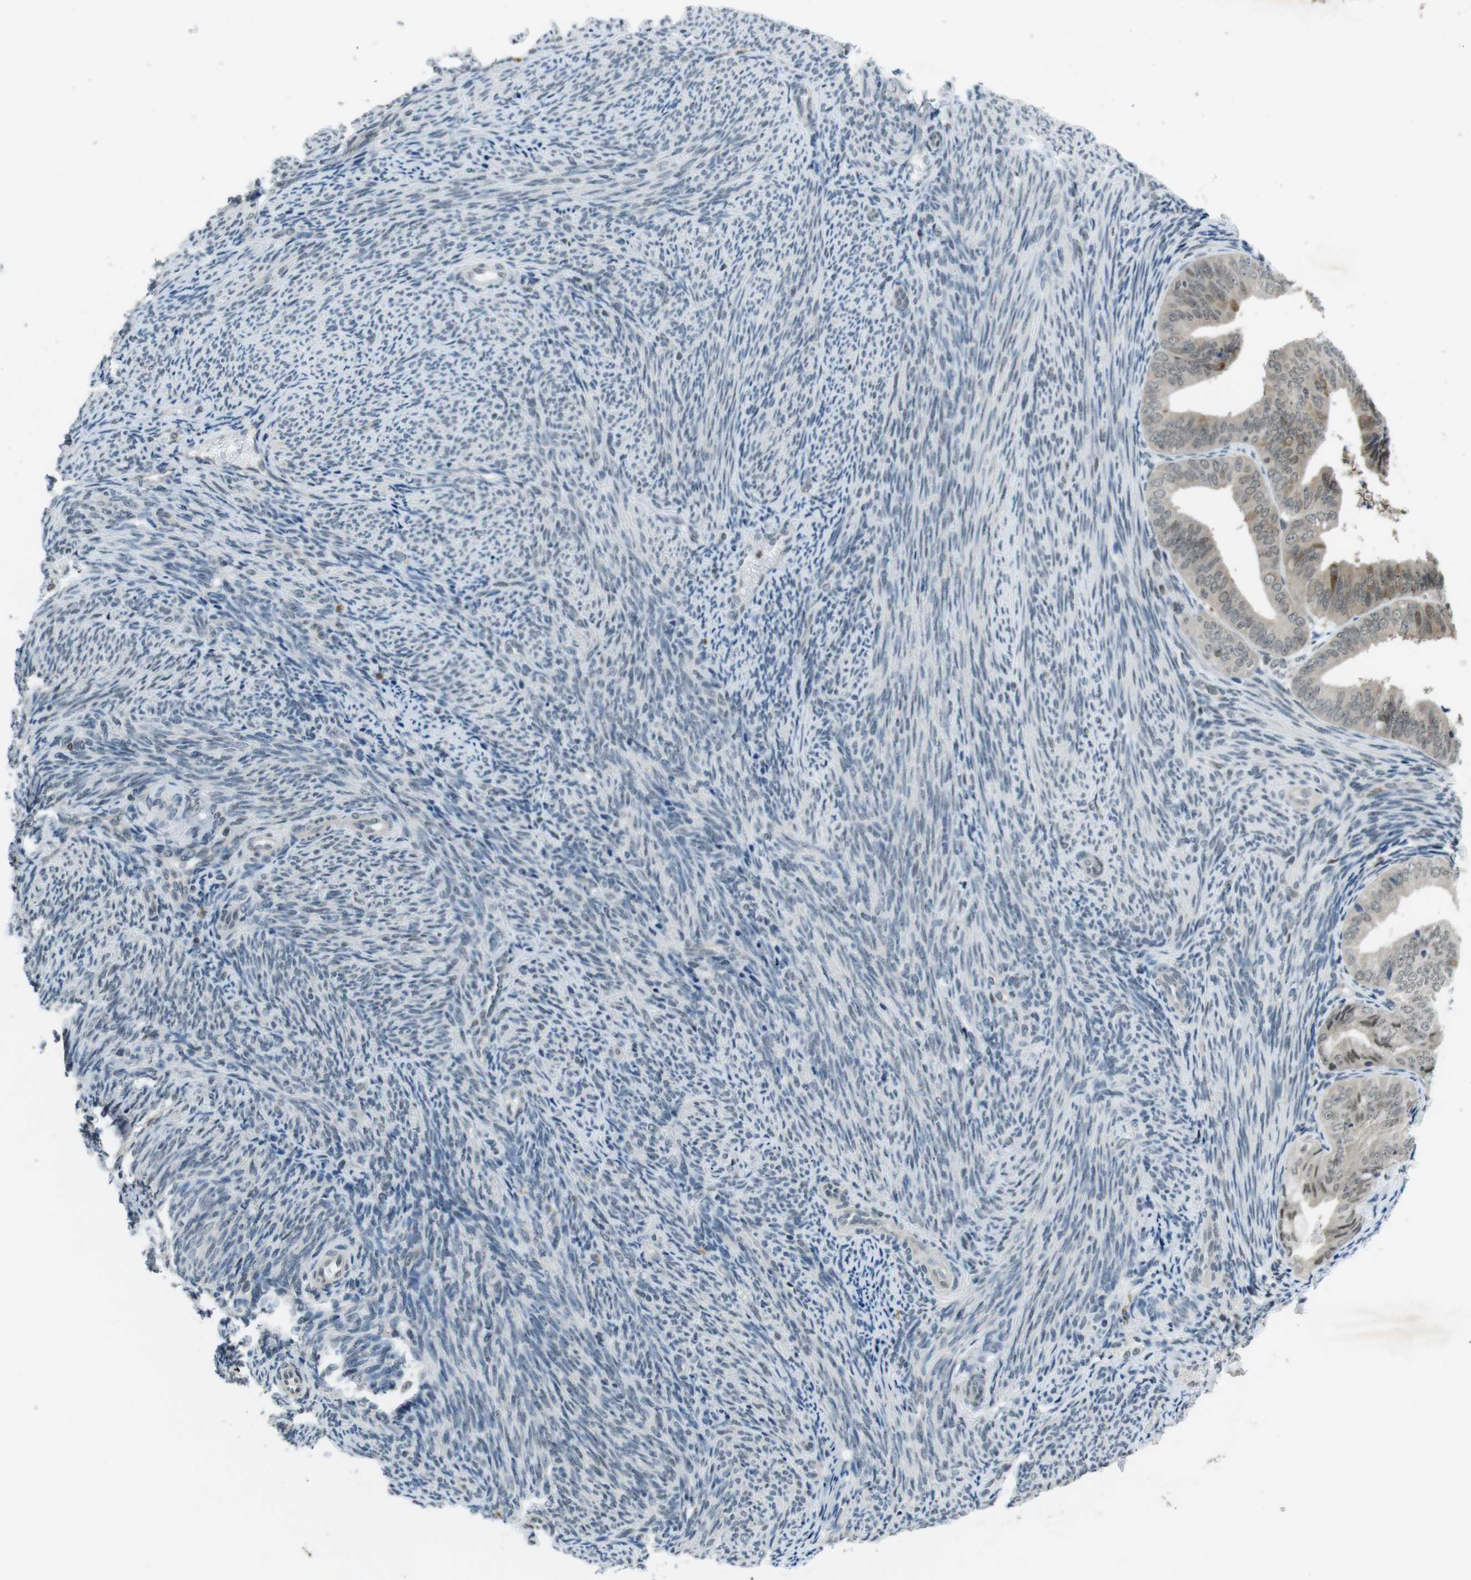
{"staining": {"intensity": "weak", "quantity": ">75%", "location": "cytoplasmic/membranous,nuclear"}, "tissue": "endometrial cancer", "cell_type": "Tumor cells", "image_type": "cancer", "snomed": [{"axis": "morphology", "description": "Adenocarcinoma, NOS"}, {"axis": "topography", "description": "Endometrium"}], "caption": "Immunohistochemical staining of human endometrial cancer shows weak cytoplasmic/membranous and nuclear protein positivity in about >75% of tumor cells.", "gene": "NEK4", "patient": {"sex": "female", "age": 63}}